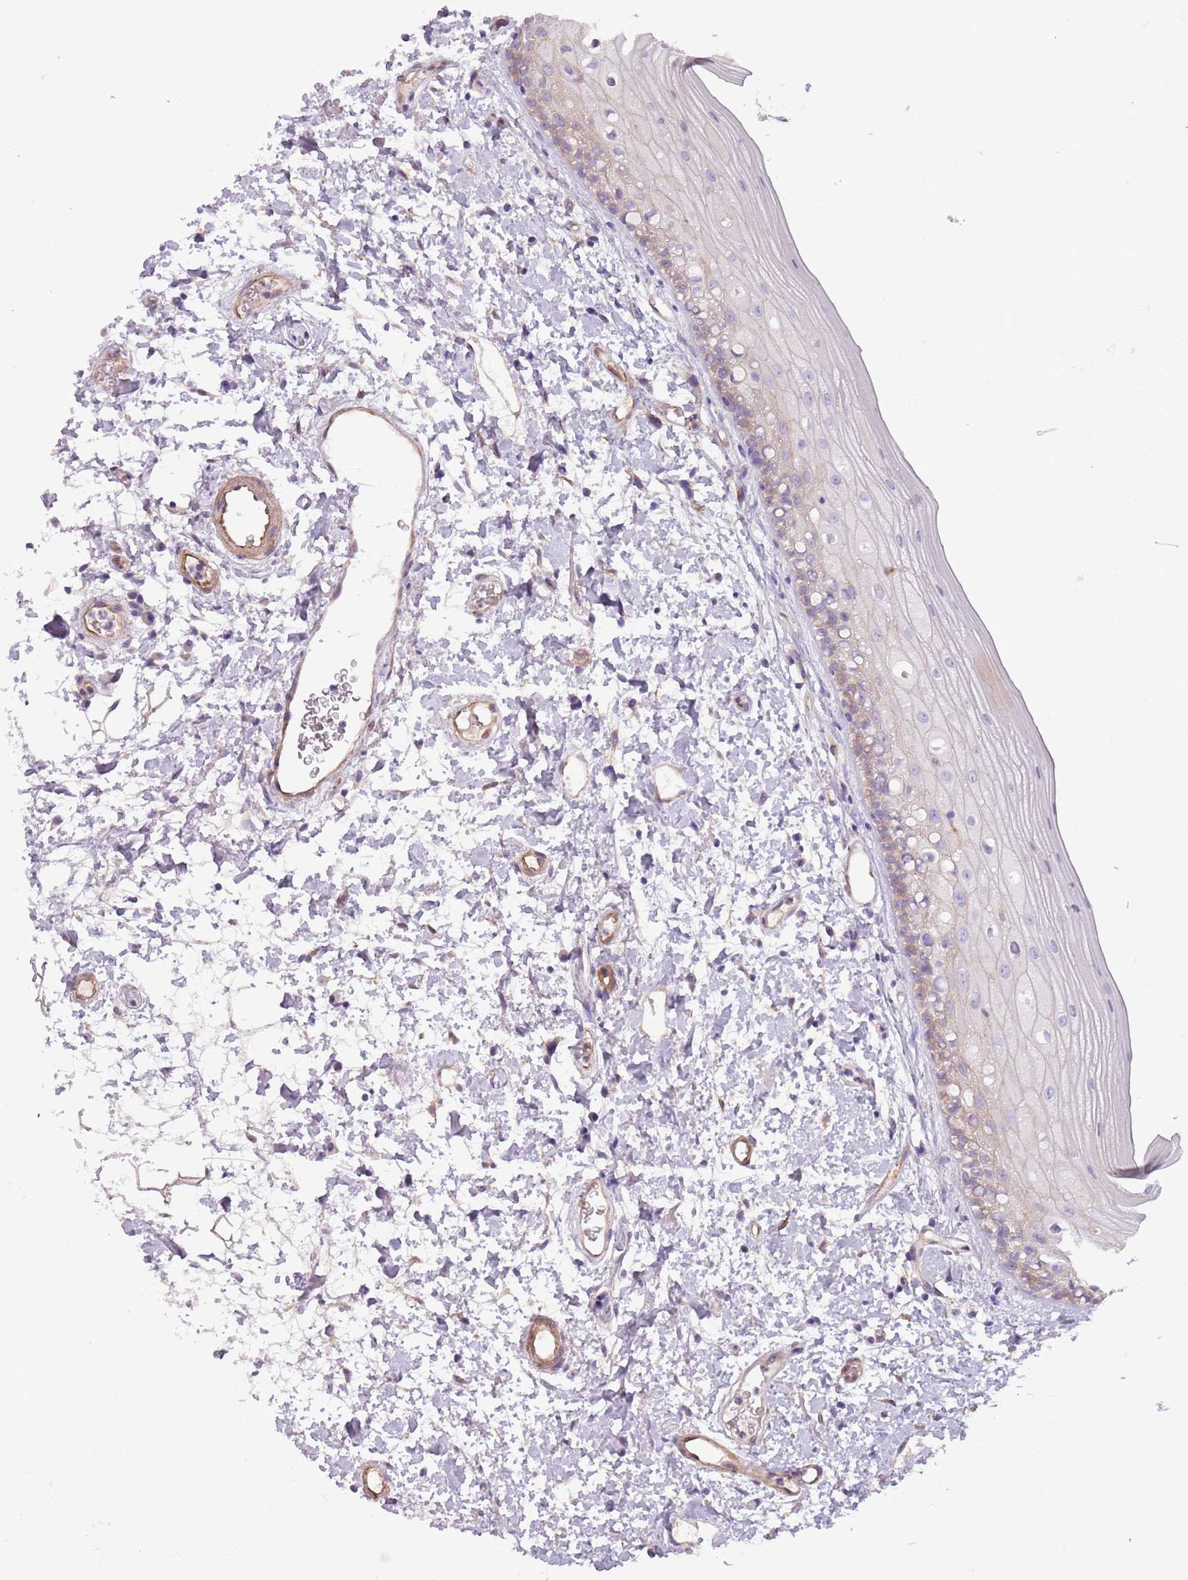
{"staining": {"intensity": "weak", "quantity": "<25%", "location": "cytoplasmic/membranous"}, "tissue": "oral mucosa", "cell_type": "Squamous epithelial cells", "image_type": "normal", "snomed": [{"axis": "morphology", "description": "Normal tissue, NOS"}, {"axis": "topography", "description": "Oral tissue"}], "caption": "Histopathology image shows no significant protein staining in squamous epithelial cells of unremarkable oral mucosa. (DAB (3,3'-diaminobenzidine) immunohistochemistry (IHC), high magnification).", "gene": "MRO", "patient": {"sex": "female", "age": 76}}